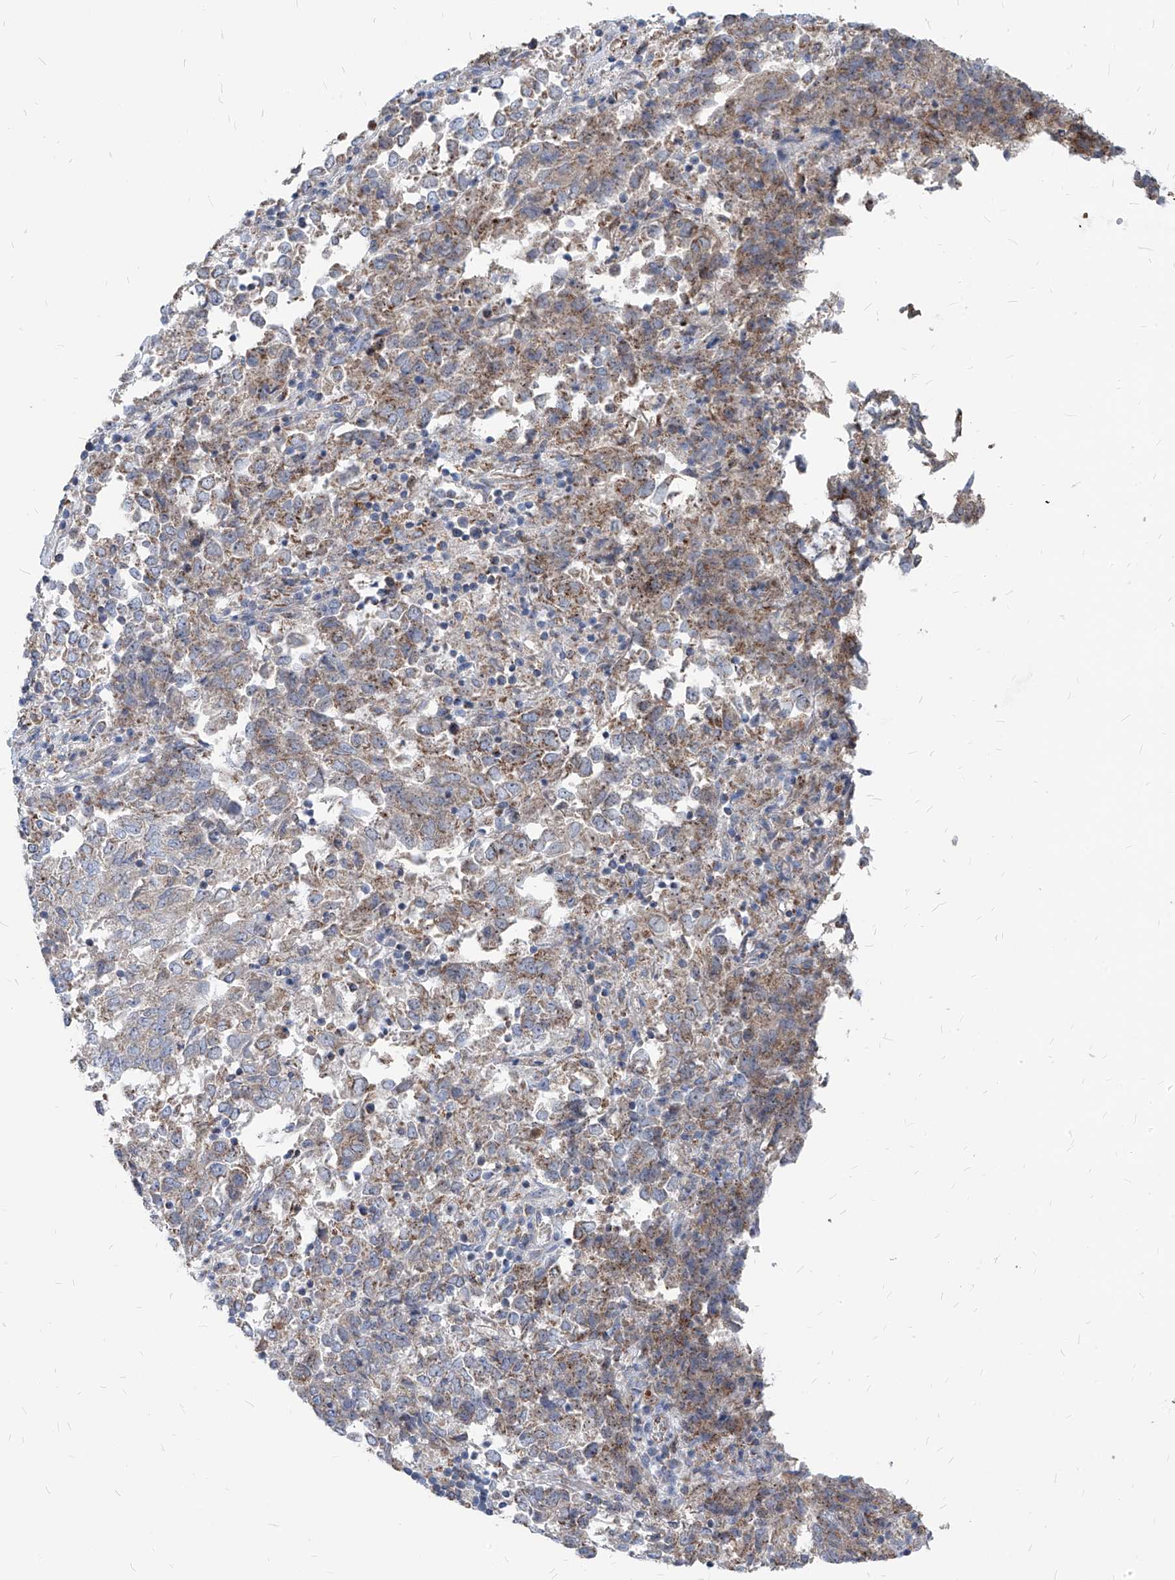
{"staining": {"intensity": "weak", "quantity": ">75%", "location": "cytoplasmic/membranous"}, "tissue": "endometrial cancer", "cell_type": "Tumor cells", "image_type": "cancer", "snomed": [{"axis": "morphology", "description": "Adenocarcinoma, NOS"}, {"axis": "topography", "description": "Endometrium"}], "caption": "Tumor cells reveal weak cytoplasmic/membranous staining in approximately >75% of cells in endometrial cancer (adenocarcinoma).", "gene": "AGPS", "patient": {"sex": "female", "age": 80}}